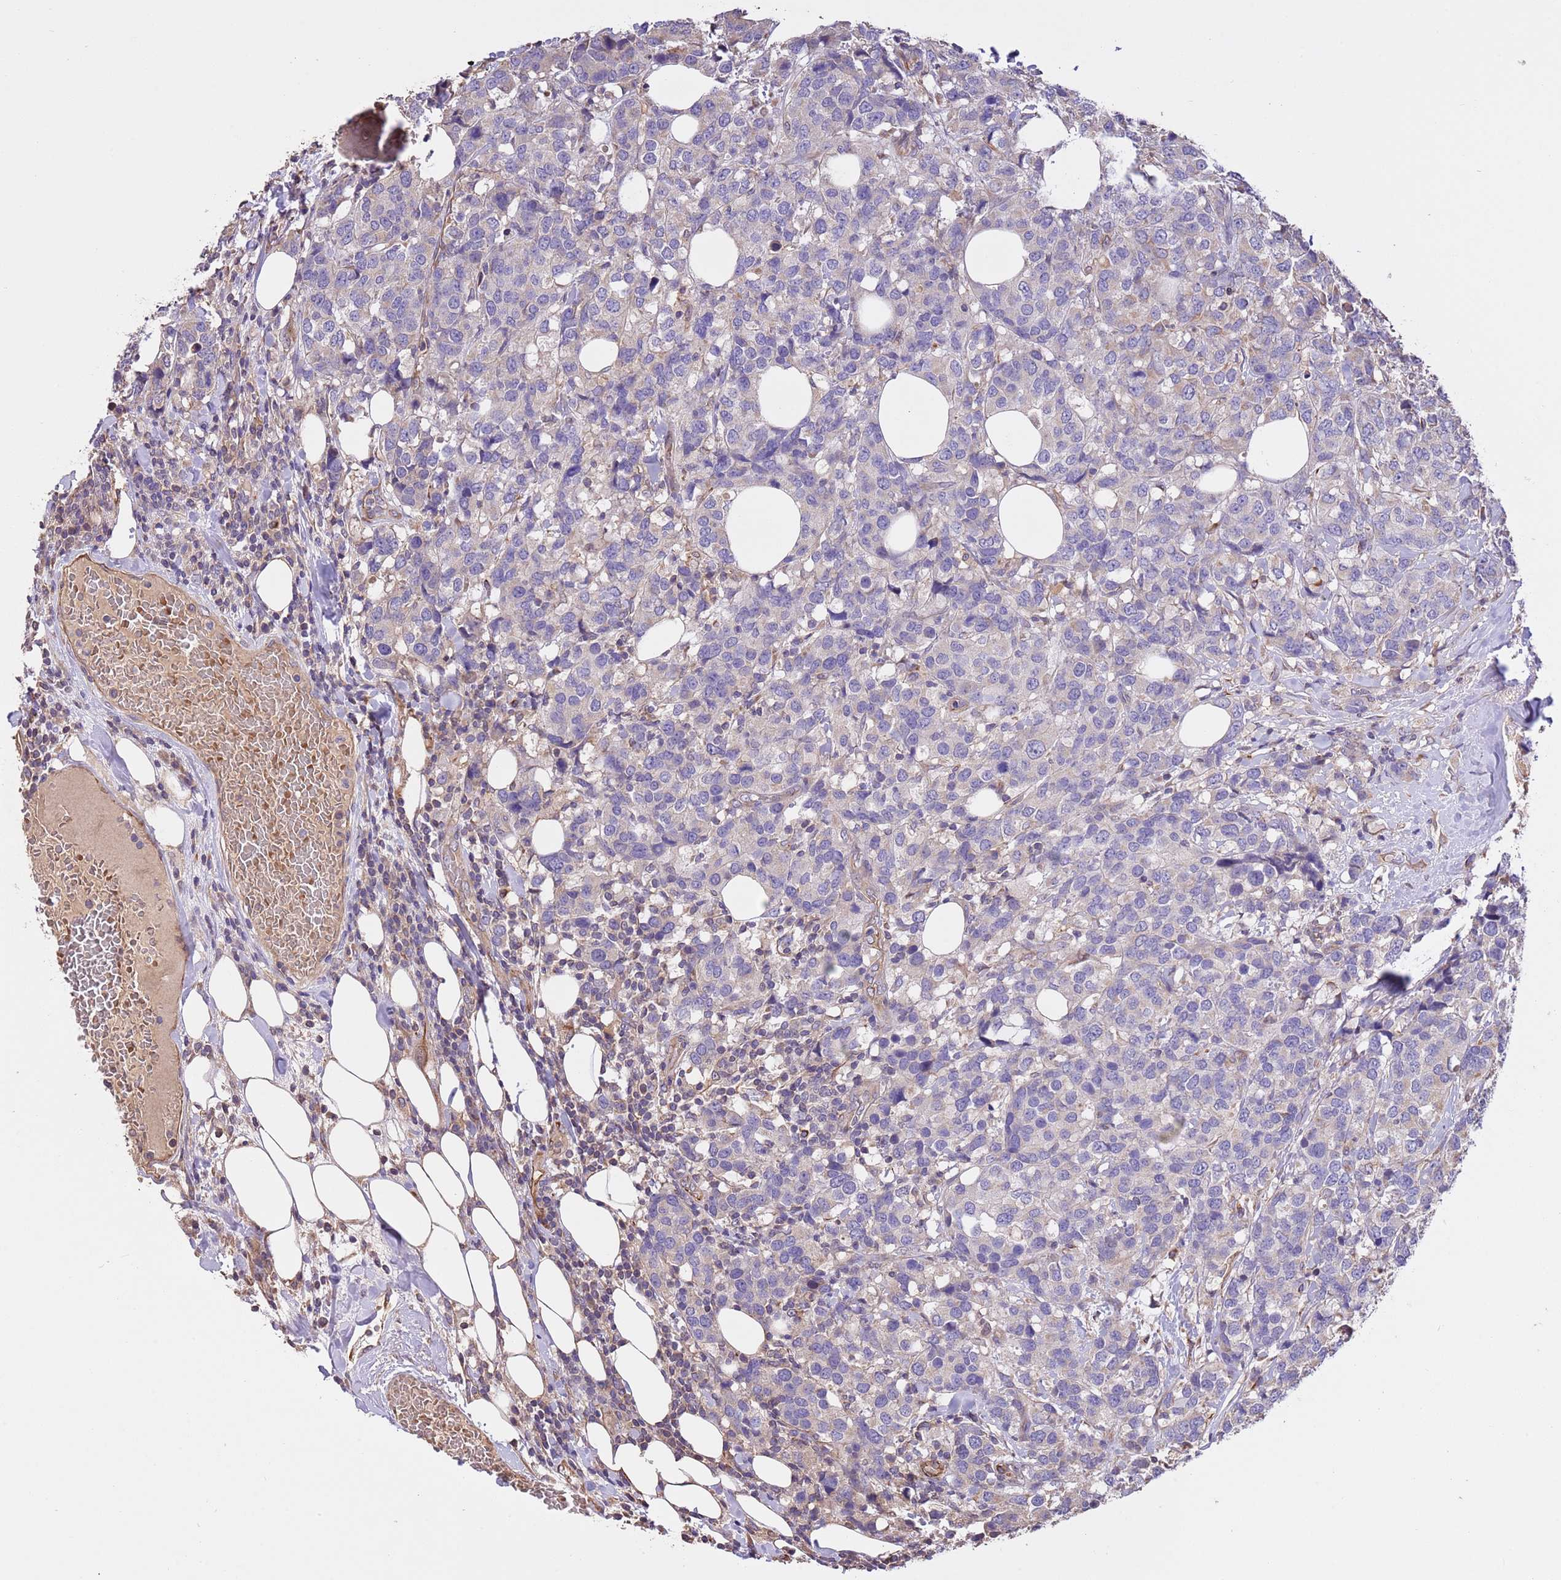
{"staining": {"intensity": "negative", "quantity": "none", "location": "none"}, "tissue": "breast cancer", "cell_type": "Tumor cells", "image_type": "cancer", "snomed": [{"axis": "morphology", "description": "Lobular carcinoma"}, {"axis": "topography", "description": "Breast"}], "caption": "The histopathology image demonstrates no staining of tumor cells in breast lobular carcinoma.", "gene": "FAM89B", "patient": {"sex": "female", "age": 59}}